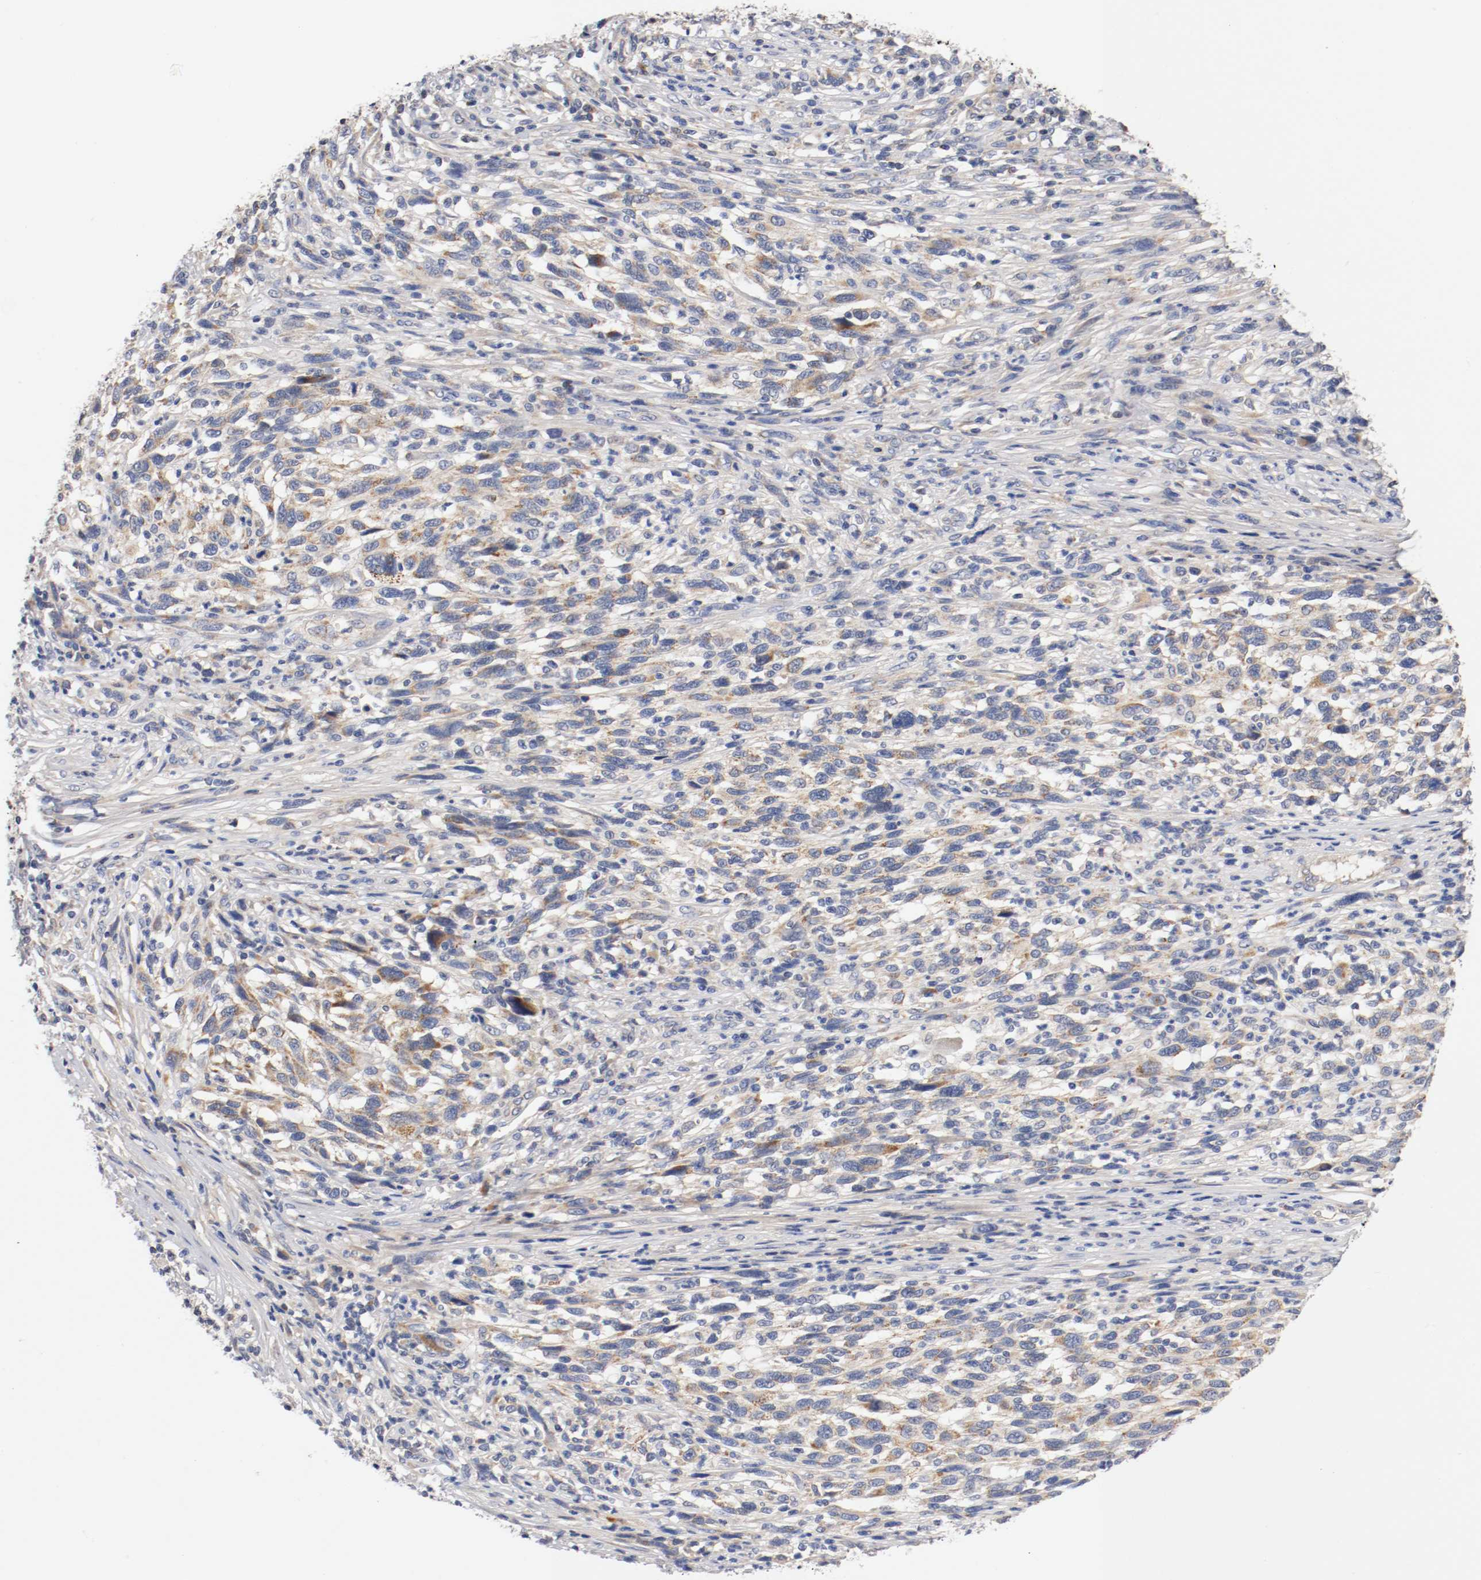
{"staining": {"intensity": "negative", "quantity": "none", "location": "none"}, "tissue": "melanoma", "cell_type": "Tumor cells", "image_type": "cancer", "snomed": [{"axis": "morphology", "description": "Malignant melanoma, Metastatic site"}, {"axis": "topography", "description": "Lymph node"}], "caption": "Photomicrograph shows no protein positivity in tumor cells of malignant melanoma (metastatic site) tissue.", "gene": "PCSK6", "patient": {"sex": "male", "age": 61}}